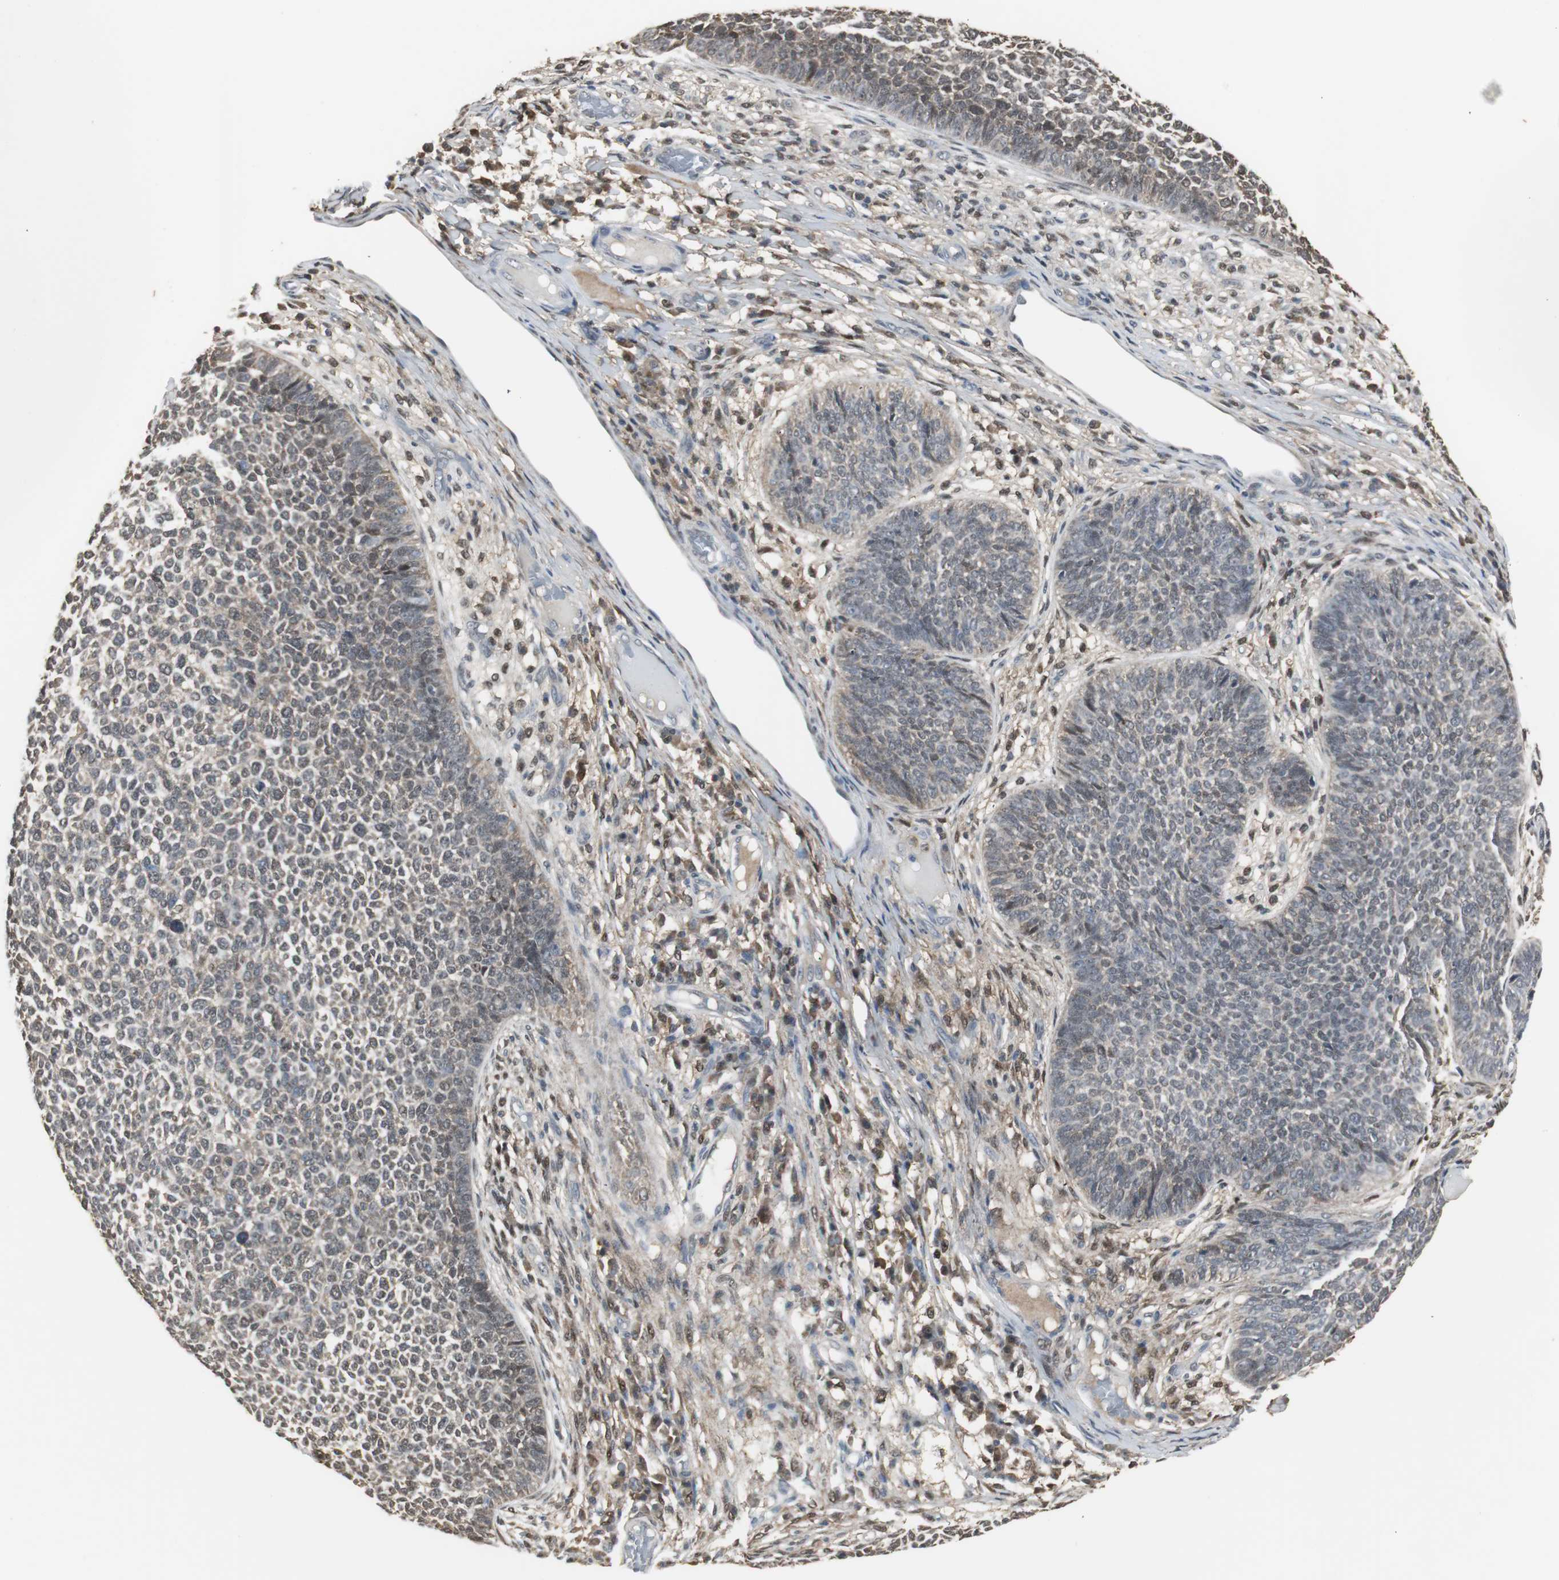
{"staining": {"intensity": "moderate", "quantity": "25%-75%", "location": "cytoplasmic/membranous,nuclear"}, "tissue": "skin cancer", "cell_type": "Tumor cells", "image_type": "cancer", "snomed": [{"axis": "morphology", "description": "Basal cell carcinoma"}, {"axis": "topography", "description": "Skin"}], "caption": "Protein staining displays moderate cytoplasmic/membranous and nuclear staining in about 25%-75% of tumor cells in skin cancer (basal cell carcinoma).", "gene": "PLIN3", "patient": {"sex": "female", "age": 84}}